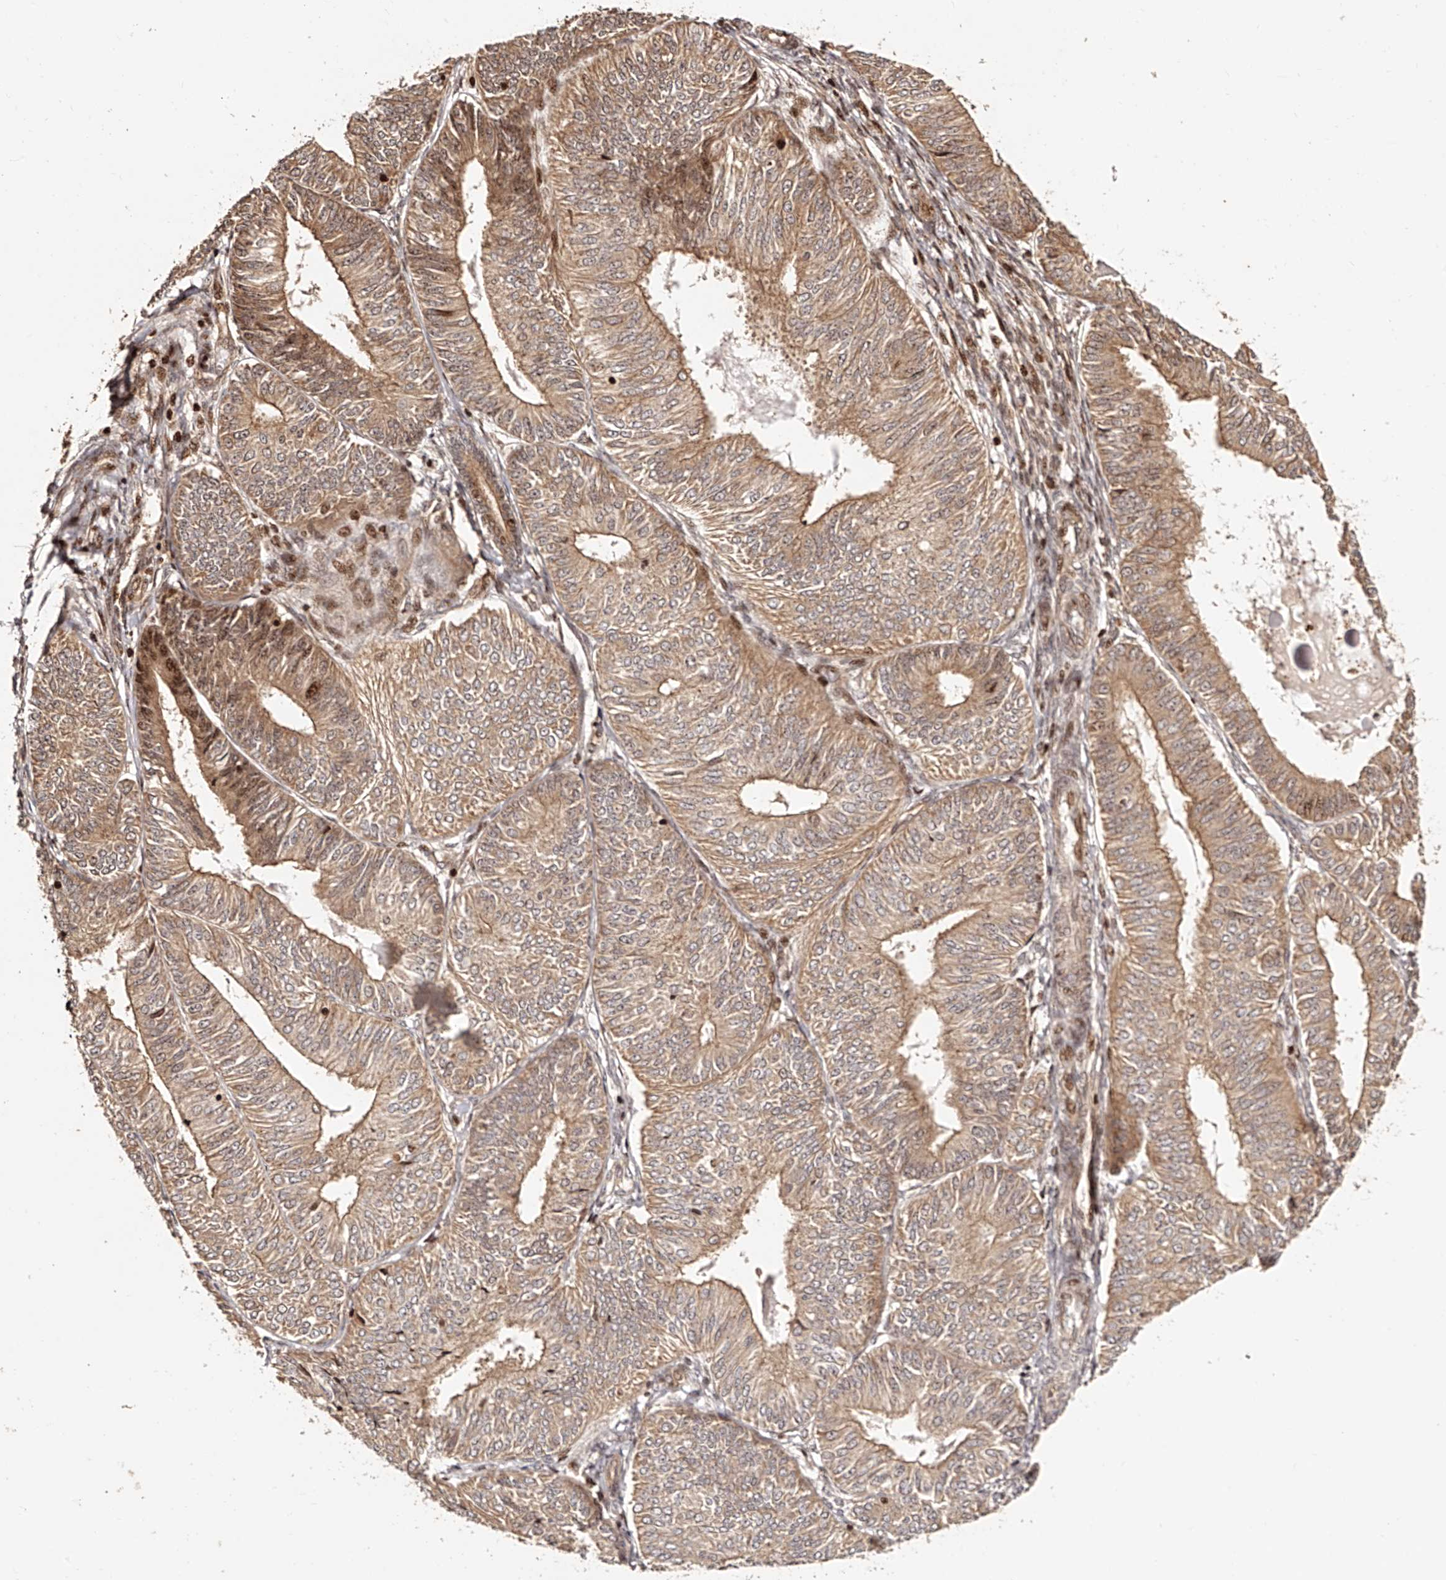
{"staining": {"intensity": "moderate", "quantity": ">75%", "location": "cytoplasmic/membranous,nuclear"}, "tissue": "endometrial cancer", "cell_type": "Tumor cells", "image_type": "cancer", "snomed": [{"axis": "morphology", "description": "Adenocarcinoma, NOS"}, {"axis": "topography", "description": "Endometrium"}], "caption": "A photomicrograph showing moderate cytoplasmic/membranous and nuclear positivity in approximately >75% of tumor cells in endometrial cancer (adenocarcinoma), as visualized by brown immunohistochemical staining.", "gene": "PFDN2", "patient": {"sex": "female", "age": 58}}